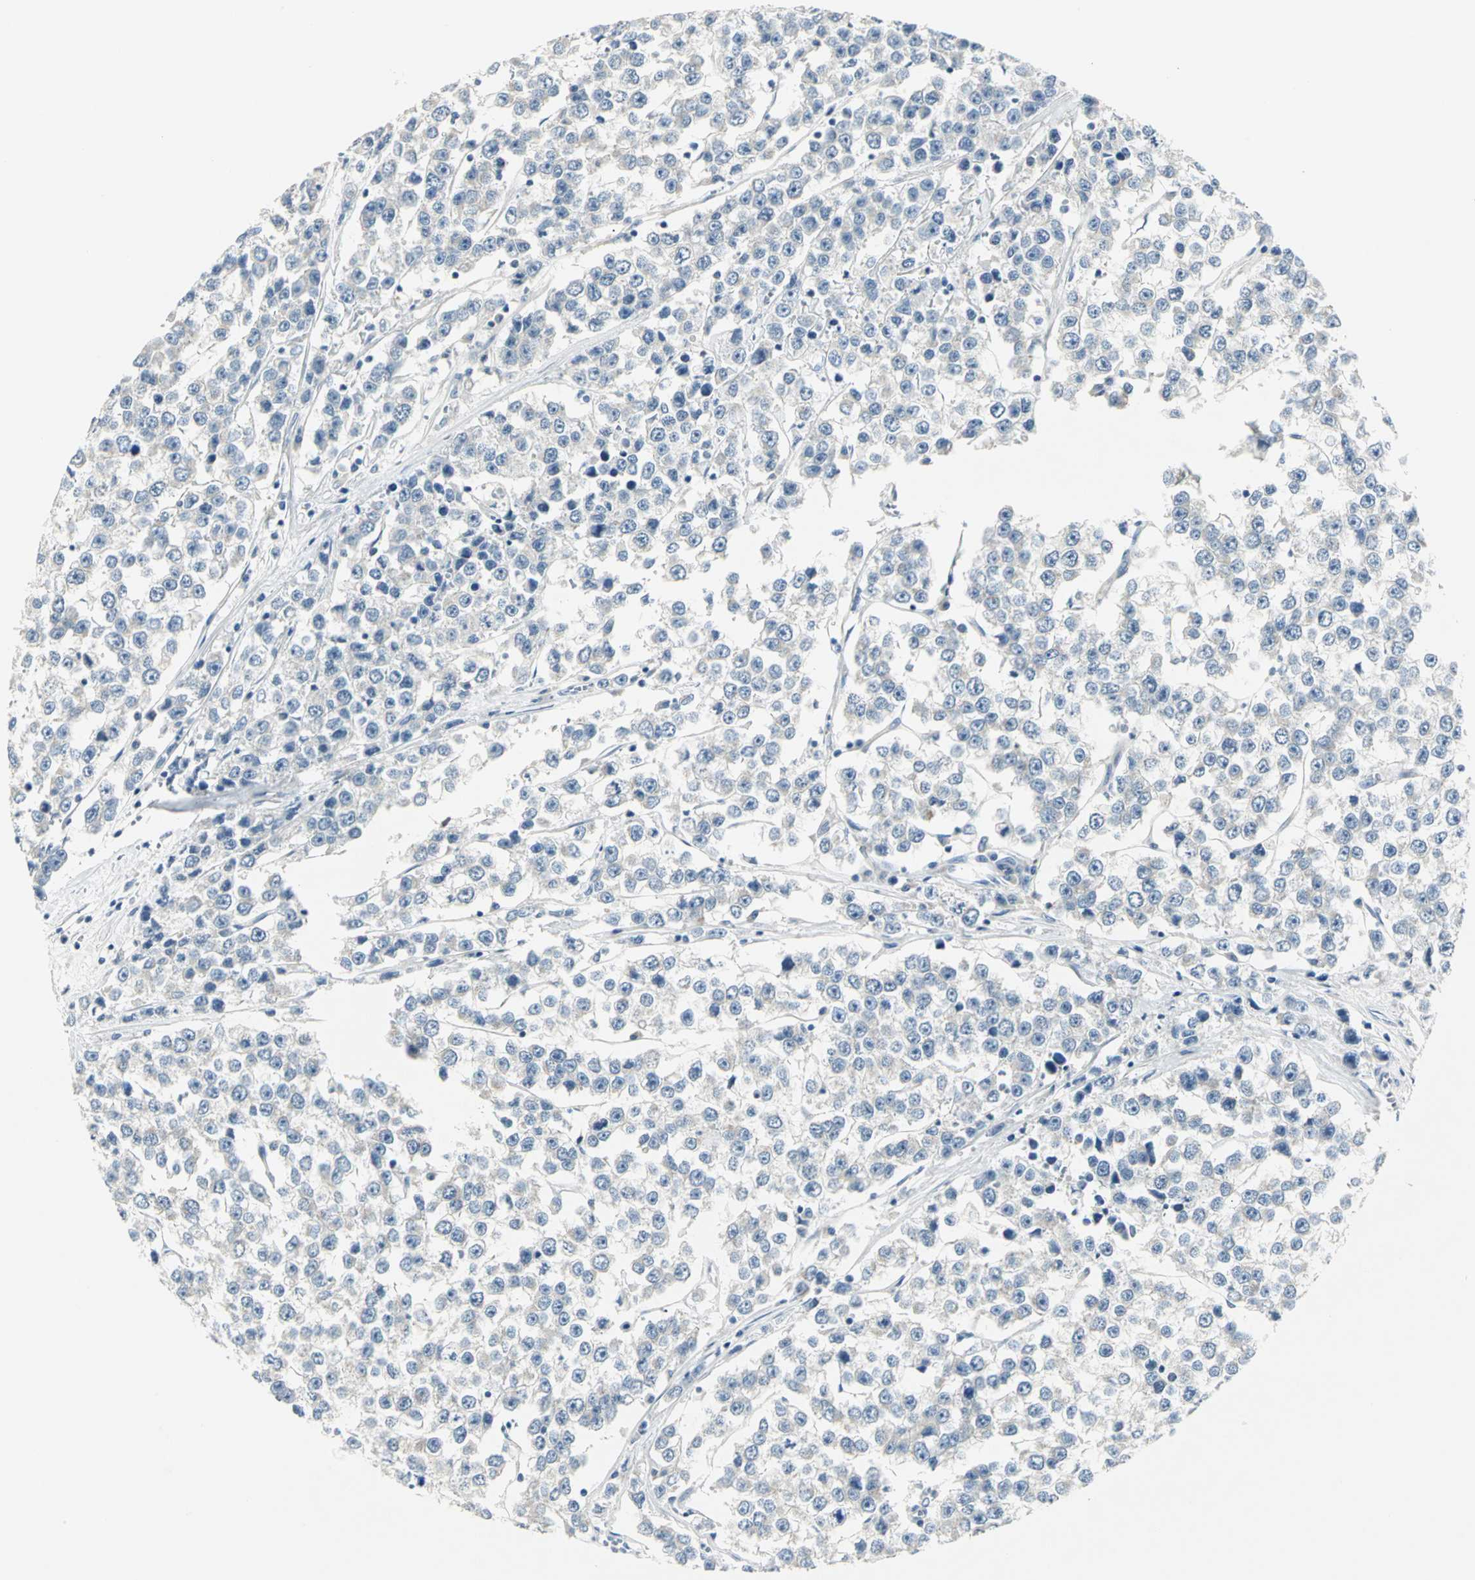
{"staining": {"intensity": "negative", "quantity": "none", "location": "none"}, "tissue": "testis cancer", "cell_type": "Tumor cells", "image_type": "cancer", "snomed": [{"axis": "morphology", "description": "Seminoma, NOS"}, {"axis": "morphology", "description": "Carcinoma, Embryonal, NOS"}, {"axis": "topography", "description": "Testis"}], "caption": "IHC photomicrograph of seminoma (testis) stained for a protein (brown), which displays no expression in tumor cells. Nuclei are stained in blue.", "gene": "RIPOR1", "patient": {"sex": "male", "age": 52}}